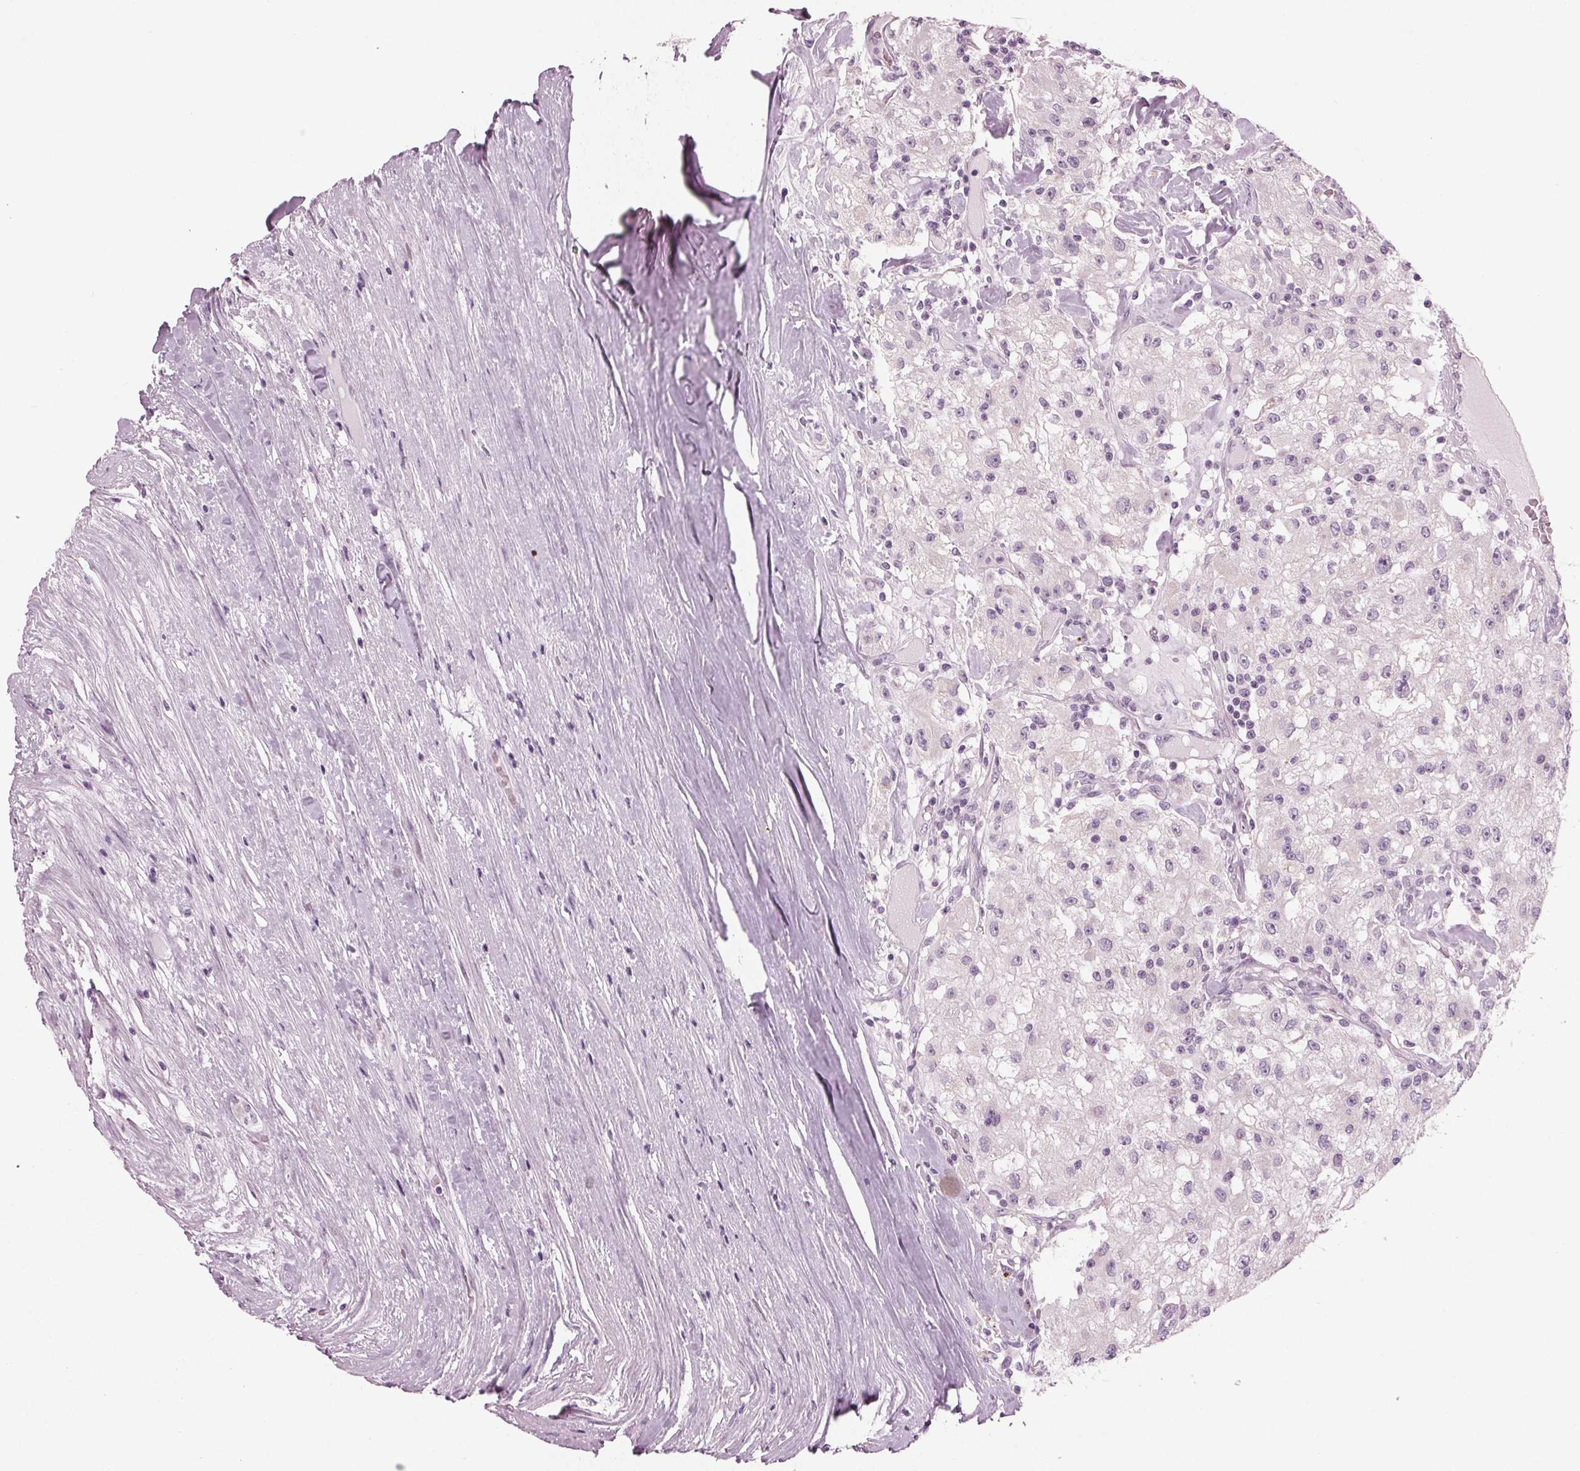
{"staining": {"intensity": "negative", "quantity": "none", "location": "none"}, "tissue": "renal cancer", "cell_type": "Tumor cells", "image_type": "cancer", "snomed": [{"axis": "morphology", "description": "Adenocarcinoma, NOS"}, {"axis": "topography", "description": "Kidney"}], "caption": "Photomicrograph shows no protein expression in tumor cells of adenocarcinoma (renal) tissue.", "gene": "PRAP1", "patient": {"sex": "female", "age": 67}}